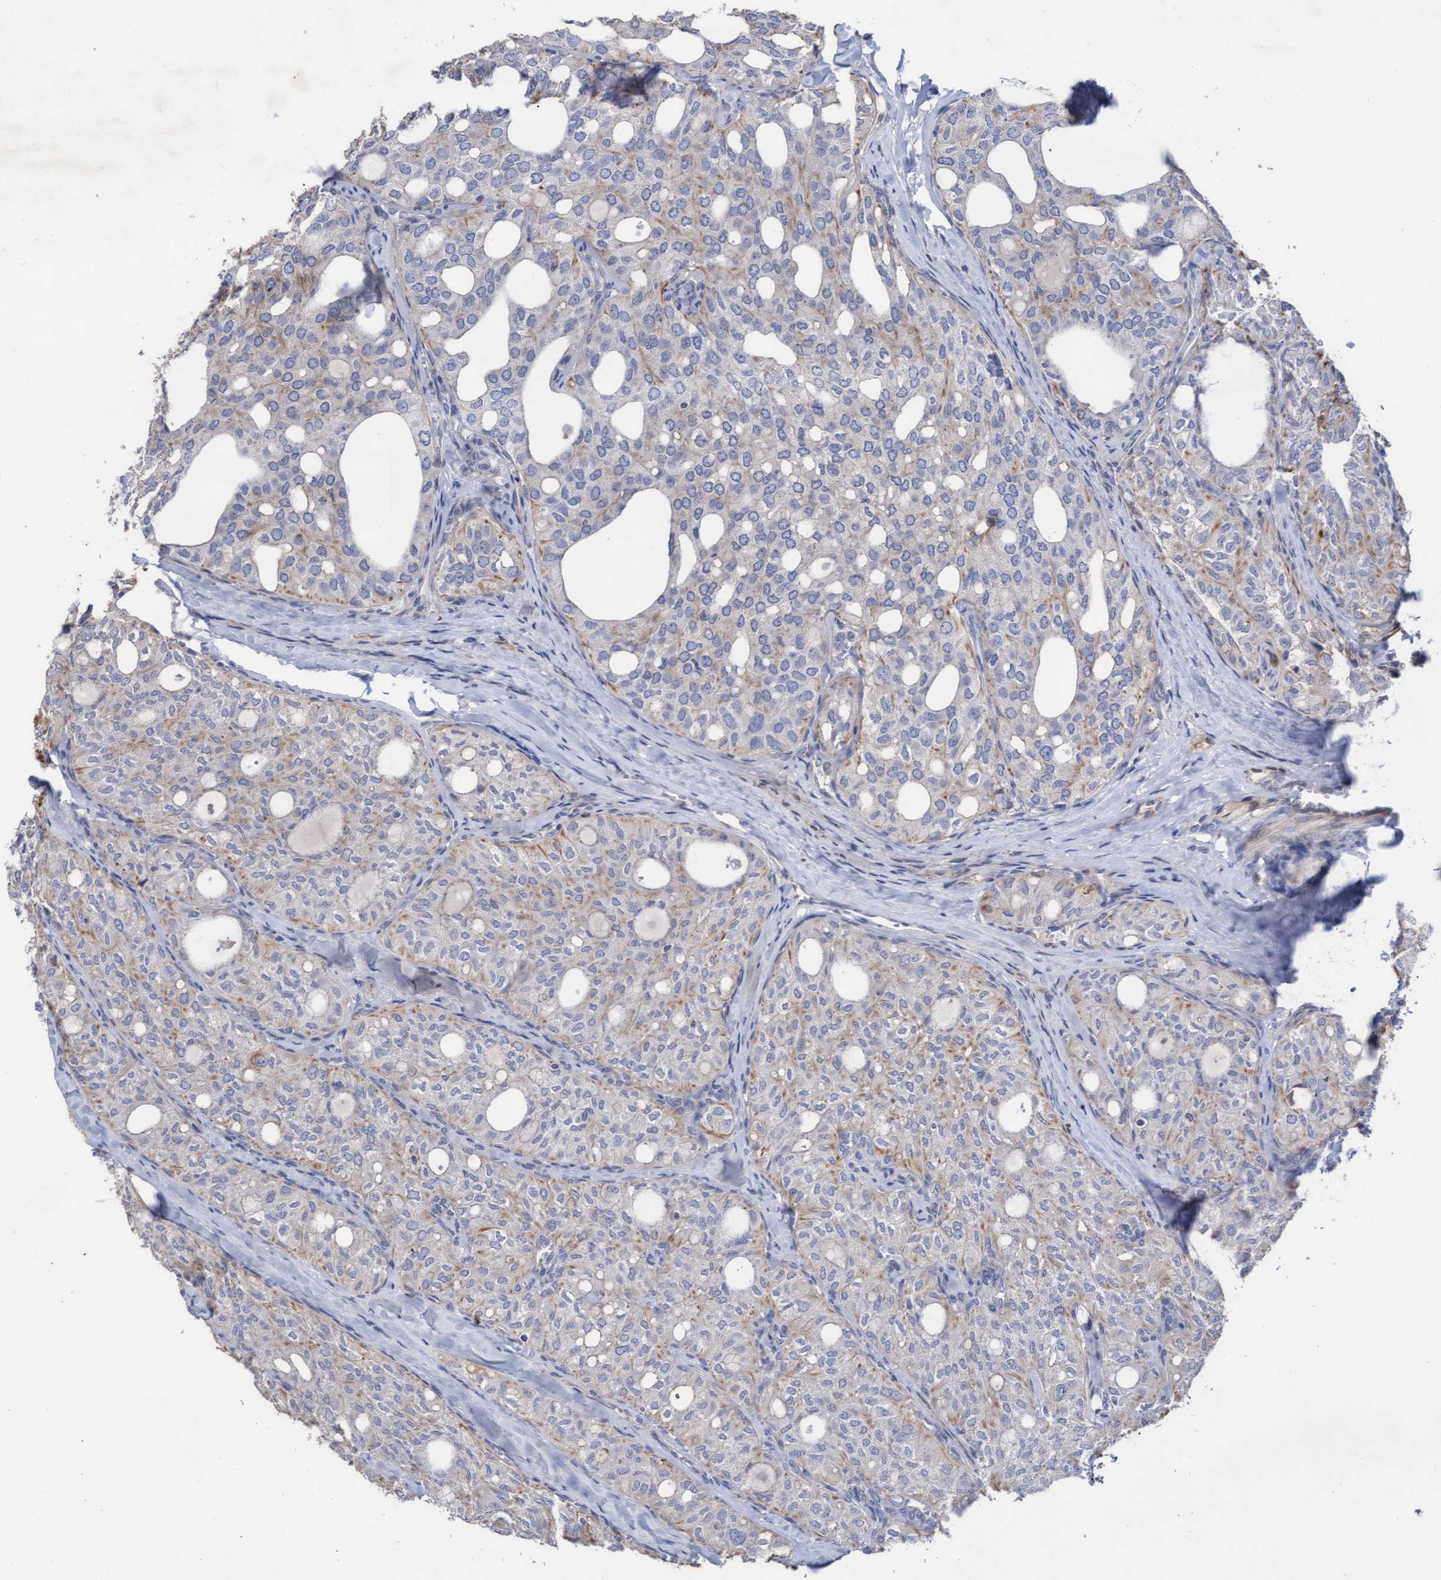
{"staining": {"intensity": "weak", "quantity": "<25%", "location": "cytoplasmic/membranous"}, "tissue": "thyroid cancer", "cell_type": "Tumor cells", "image_type": "cancer", "snomed": [{"axis": "morphology", "description": "Follicular adenoma carcinoma, NOS"}, {"axis": "topography", "description": "Thyroid gland"}], "caption": "This is a micrograph of immunohistochemistry staining of thyroid cancer (follicular adenoma carcinoma), which shows no expression in tumor cells.", "gene": "KRT24", "patient": {"sex": "male", "age": 75}}